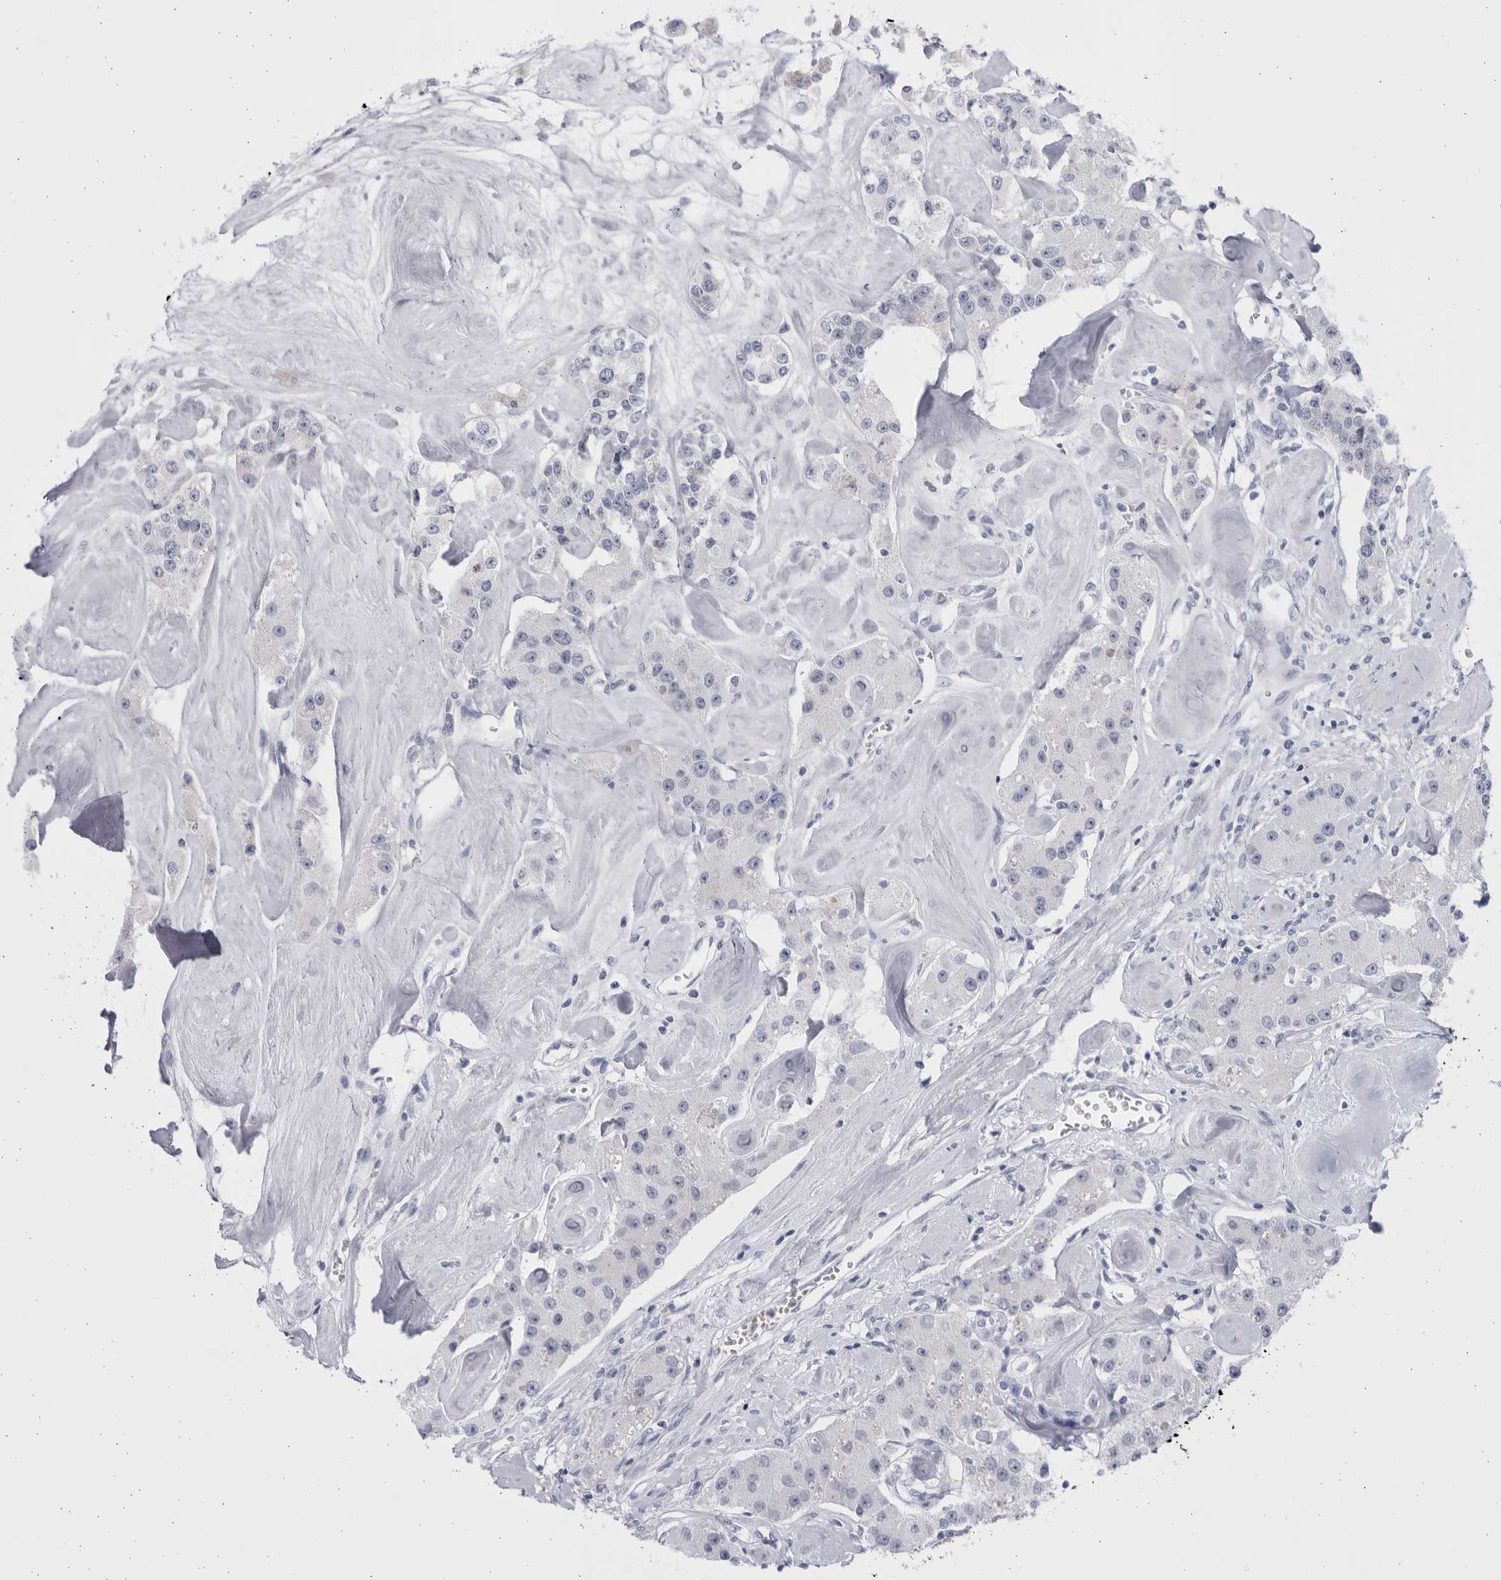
{"staining": {"intensity": "negative", "quantity": "none", "location": "none"}, "tissue": "carcinoid", "cell_type": "Tumor cells", "image_type": "cancer", "snomed": [{"axis": "morphology", "description": "Carcinoid, malignant, NOS"}, {"axis": "topography", "description": "Pancreas"}], "caption": "Immunohistochemical staining of carcinoid reveals no significant staining in tumor cells.", "gene": "CCDC181", "patient": {"sex": "male", "age": 41}}